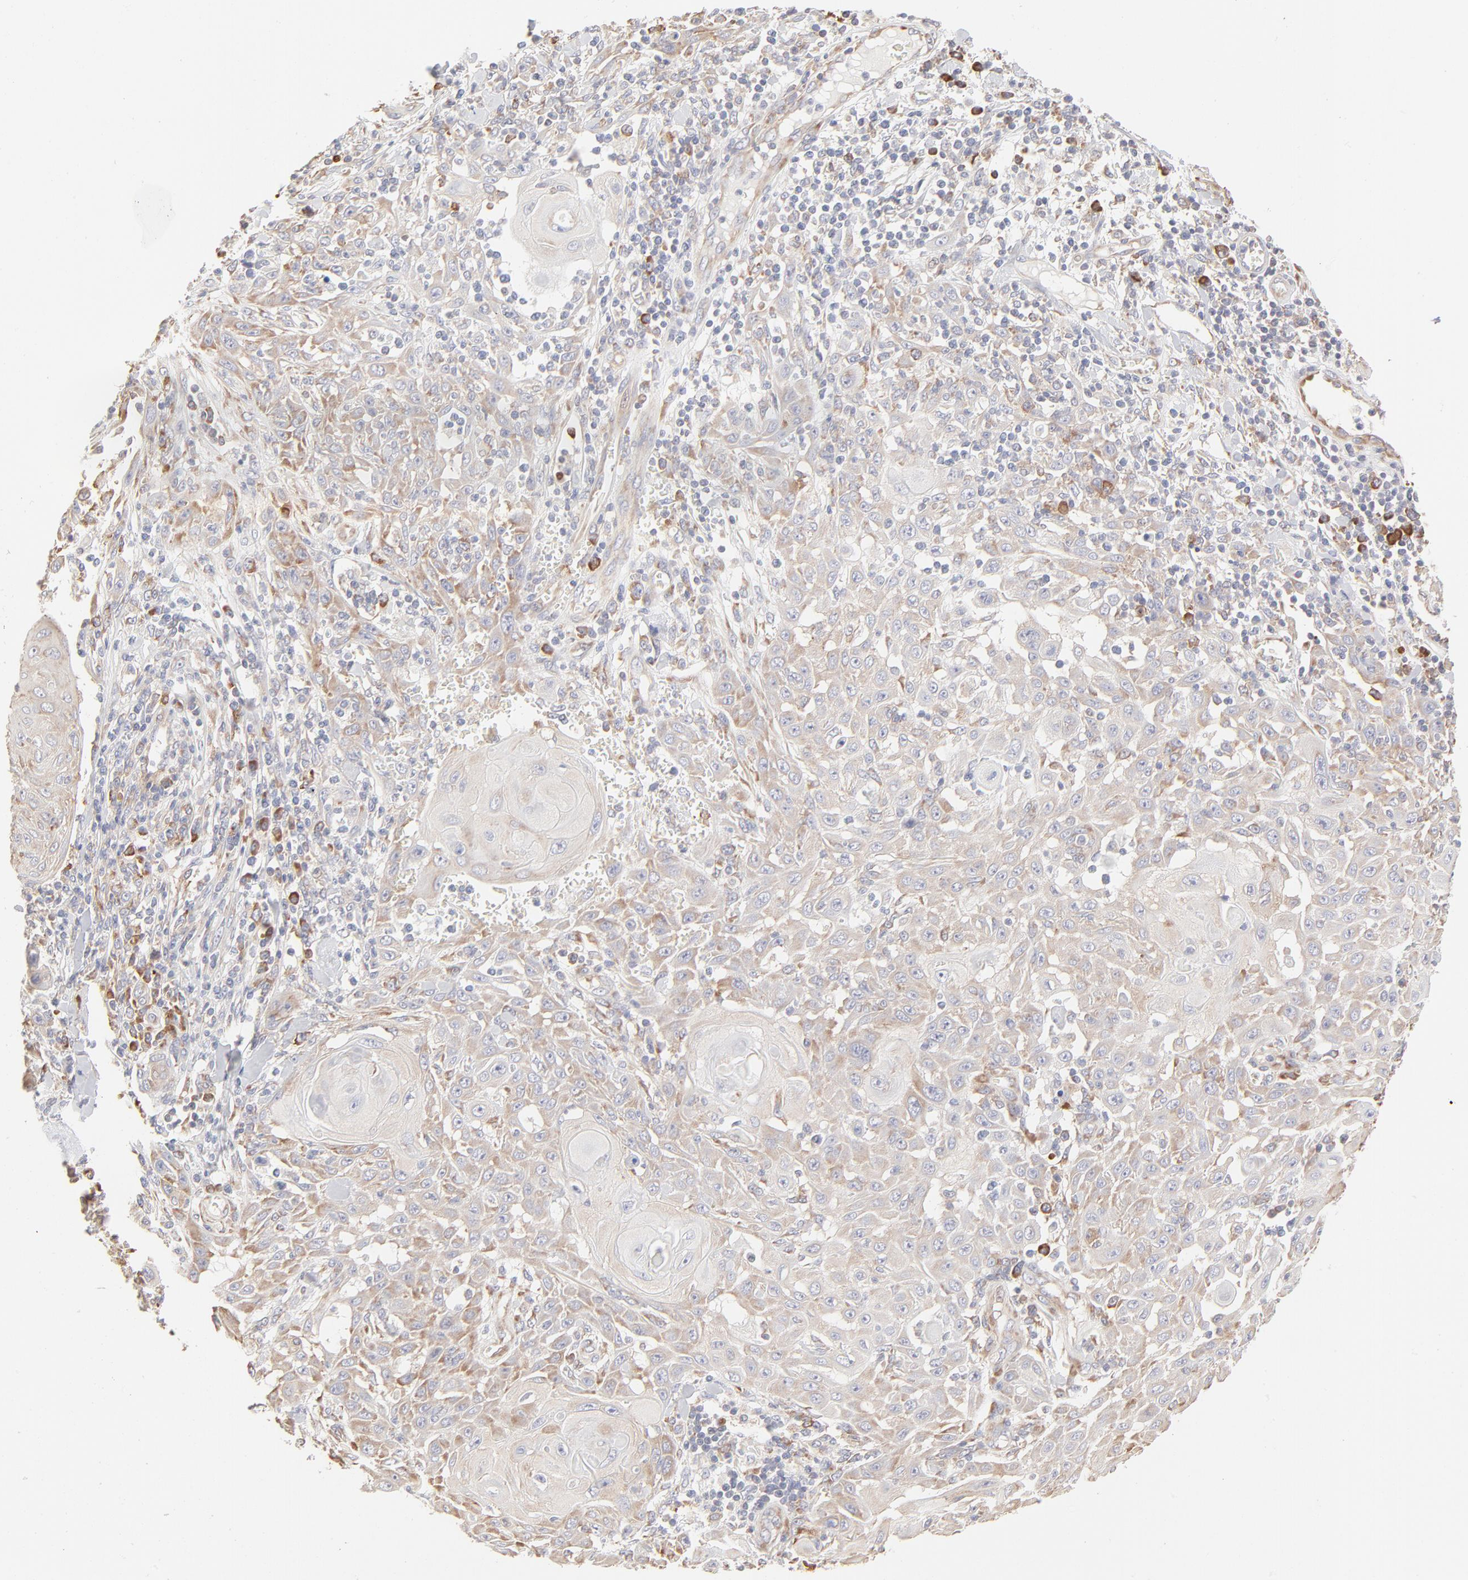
{"staining": {"intensity": "weak", "quantity": ">75%", "location": "cytoplasmic/membranous"}, "tissue": "skin cancer", "cell_type": "Tumor cells", "image_type": "cancer", "snomed": [{"axis": "morphology", "description": "Squamous cell carcinoma, NOS"}, {"axis": "topography", "description": "Skin"}], "caption": "Skin squamous cell carcinoma was stained to show a protein in brown. There is low levels of weak cytoplasmic/membranous staining in approximately >75% of tumor cells.", "gene": "RPS21", "patient": {"sex": "male", "age": 24}}